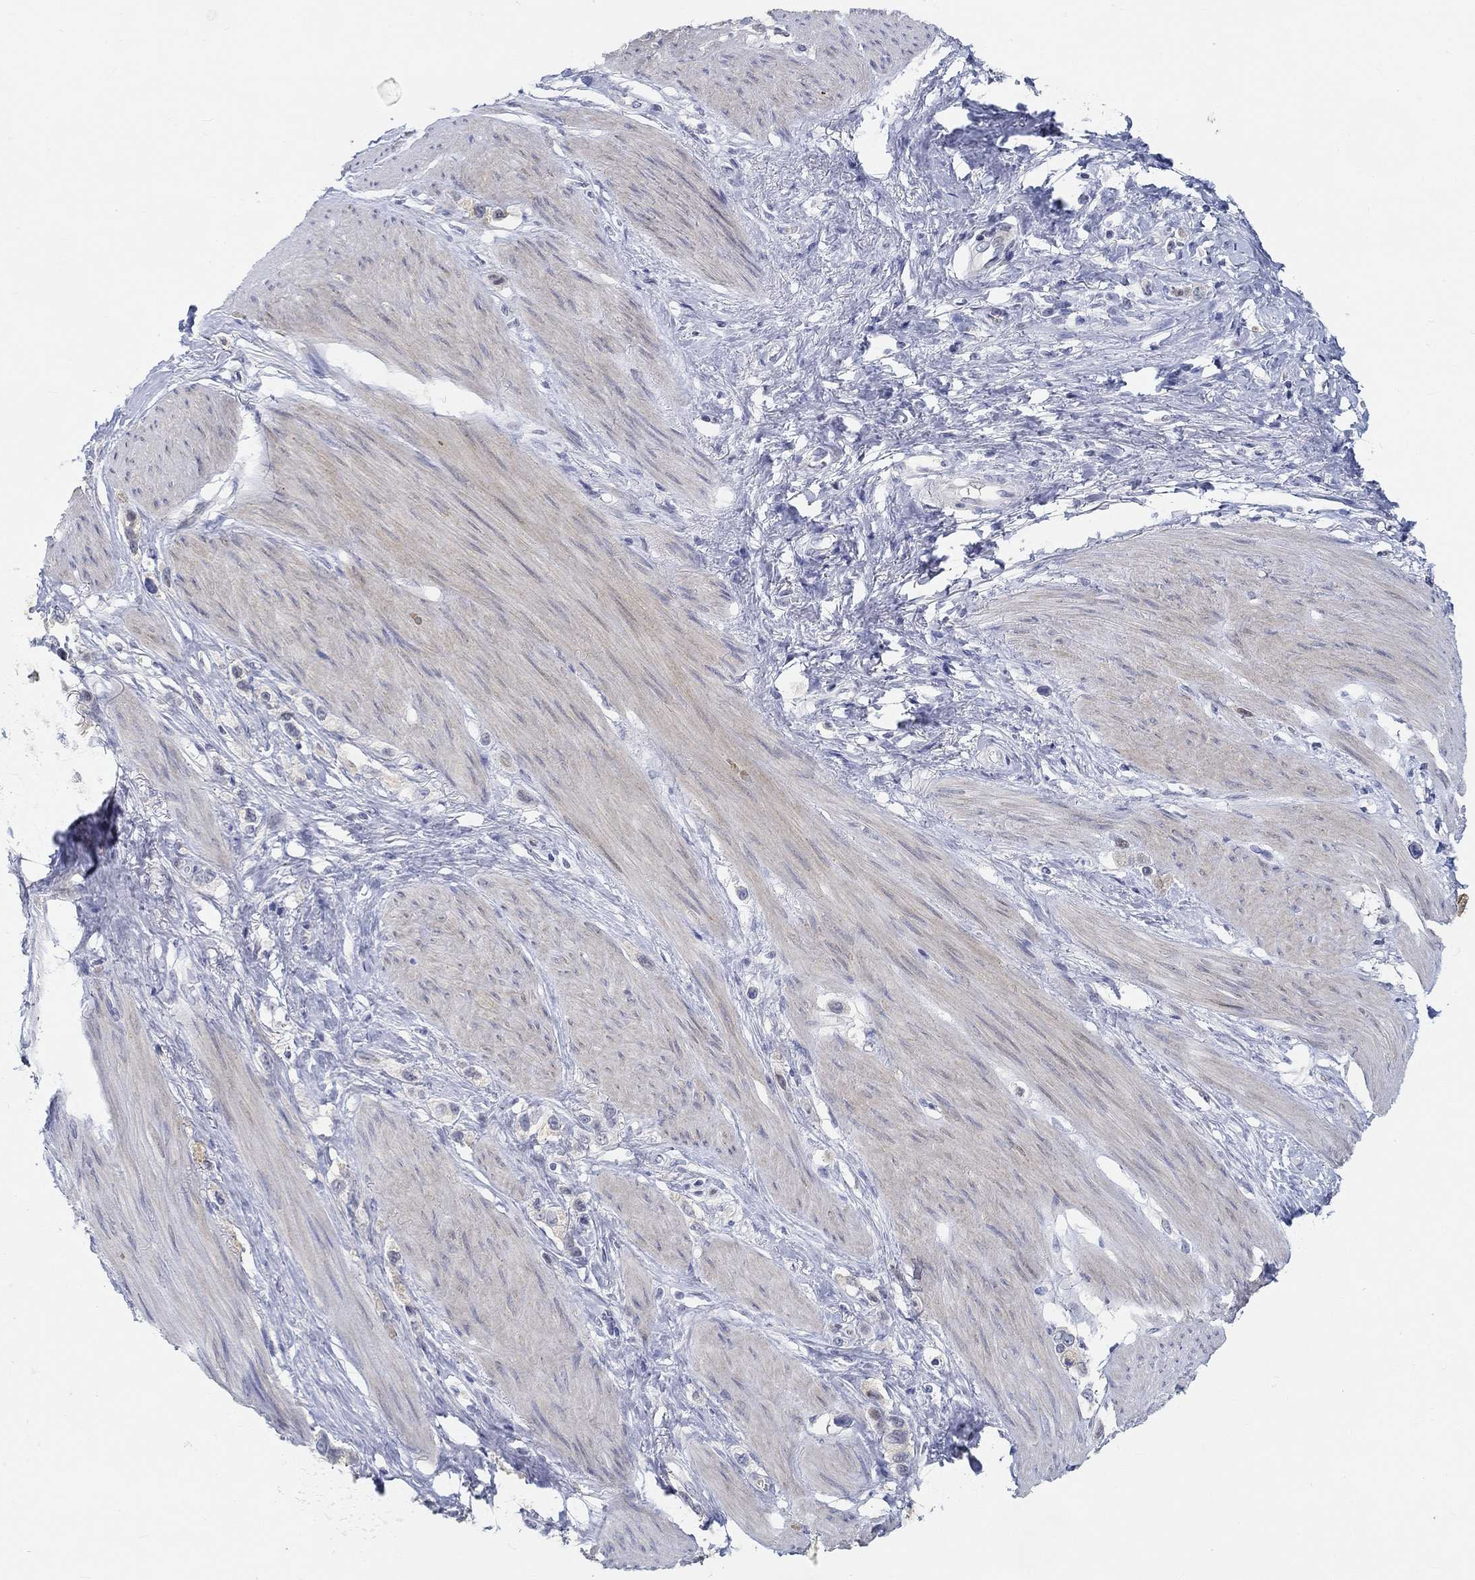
{"staining": {"intensity": "negative", "quantity": "none", "location": "none"}, "tissue": "stomach cancer", "cell_type": "Tumor cells", "image_type": "cancer", "snomed": [{"axis": "morphology", "description": "Normal tissue, NOS"}, {"axis": "morphology", "description": "Adenocarcinoma, NOS"}, {"axis": "morphology", "description": "Adenocarcinoma, High grade"}, {"axis": "topography", "description": "Stomach, upper"}, {"axis": "topography", "description": "Stomach"}], "caption": "The immunohistochemistry micrograph has no significant staining in tumor cells of stomach adenocarcinoma tissue.", "gene": "SNTG2", "patient": {"sex": "female", "age": 65}}